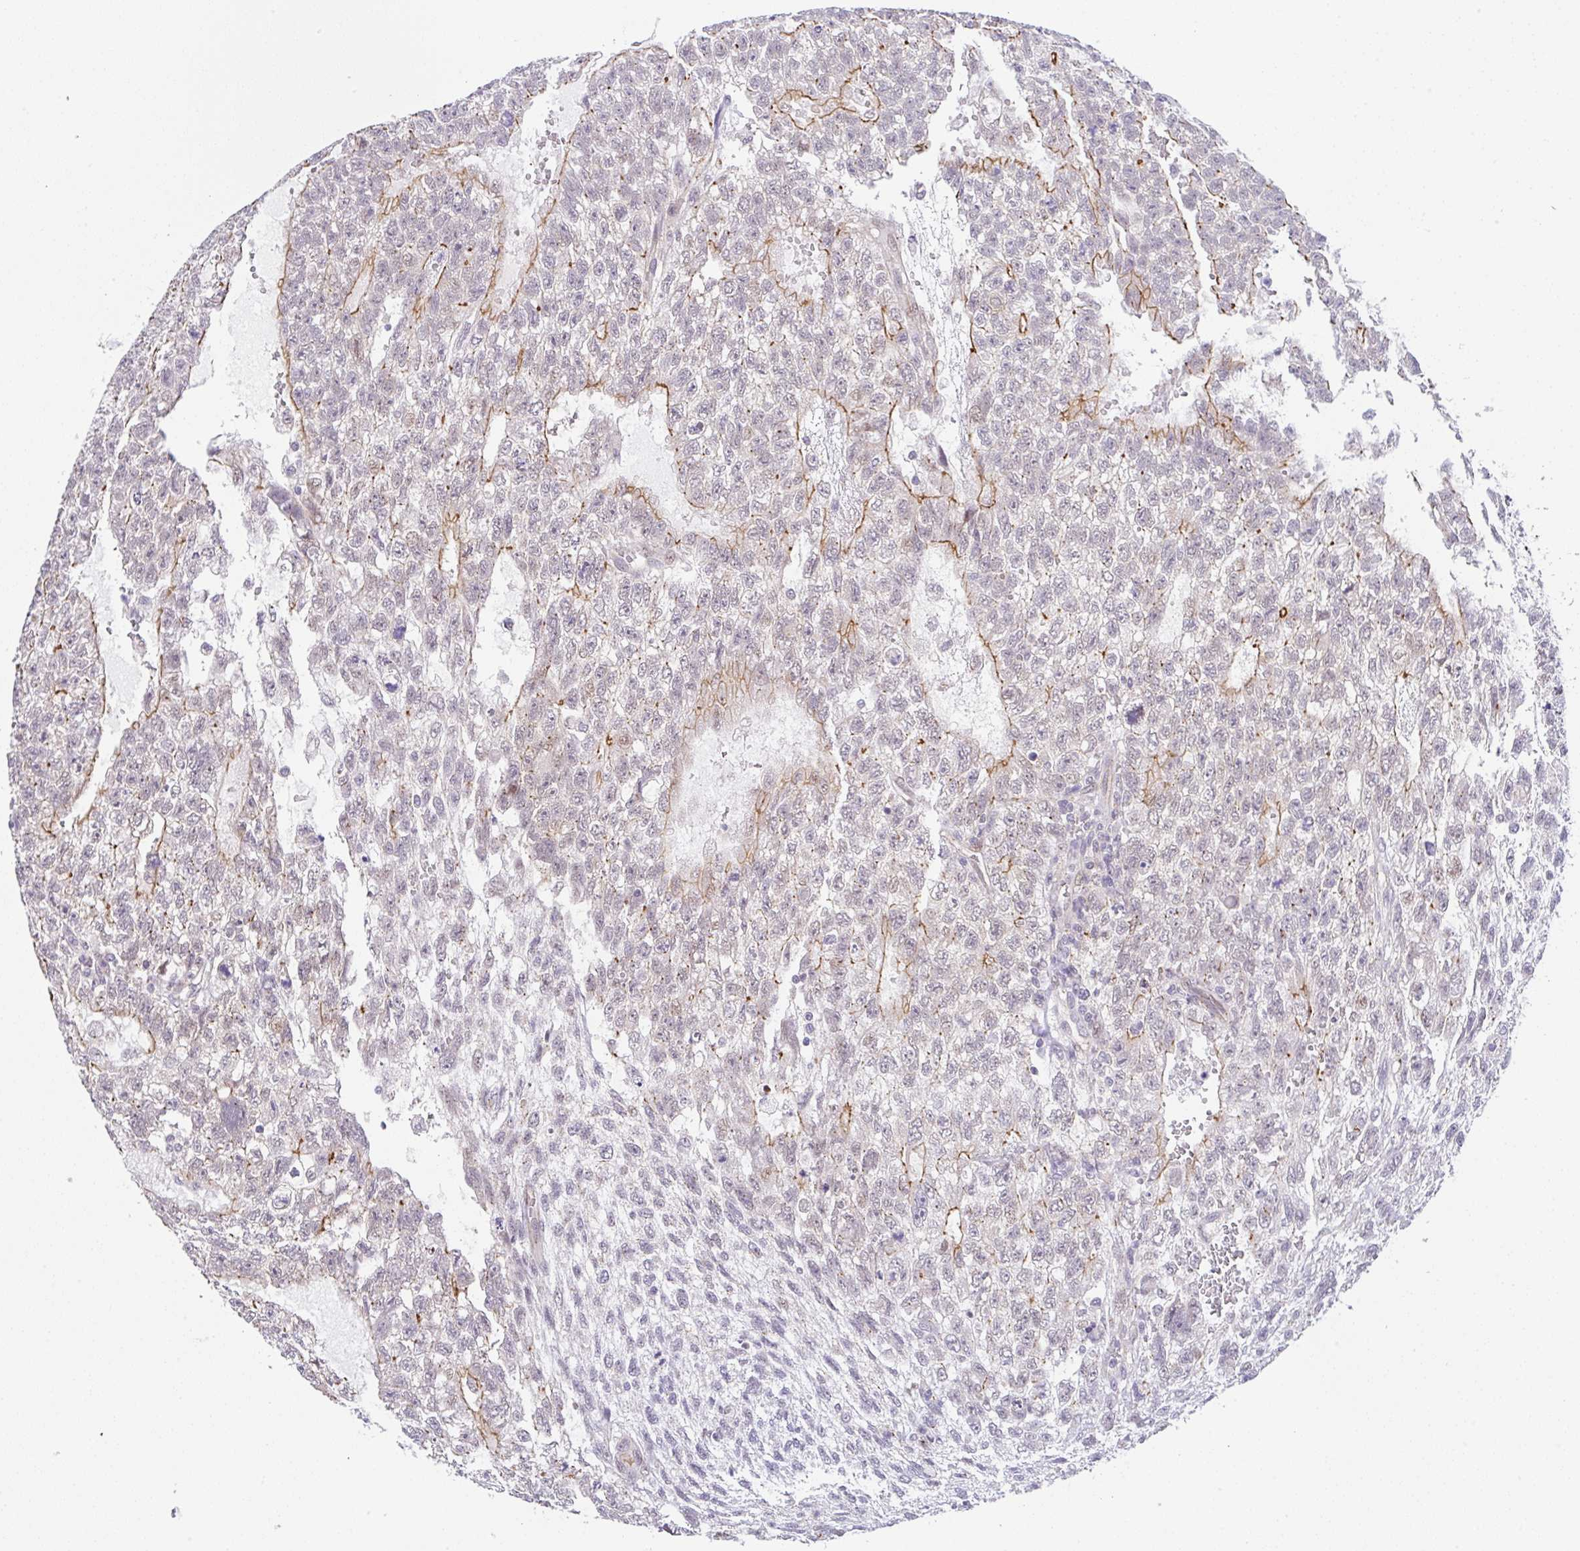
{"staining": {"intensity": "moderate", "quantity": "<25%", "location": "cytoplasmic/membranous"}, "tissue": "testis cancer", "cell_type": "Tumor cells", "image_type": "cancer", "snomed": [{"axis": "morphology", "description": "Carcinoma, Embryonal, NOS"}, {"axis": "topography", "description": "Testis"}], "caption": "The micrograph displays staining of testis embryonal carcinoma, revealing moderate cytoplasmic/membranous protein positivity (brown color) within tumor cells.", "gene": "CGNL1", "patient": {"sex": "male", "age": 26}}